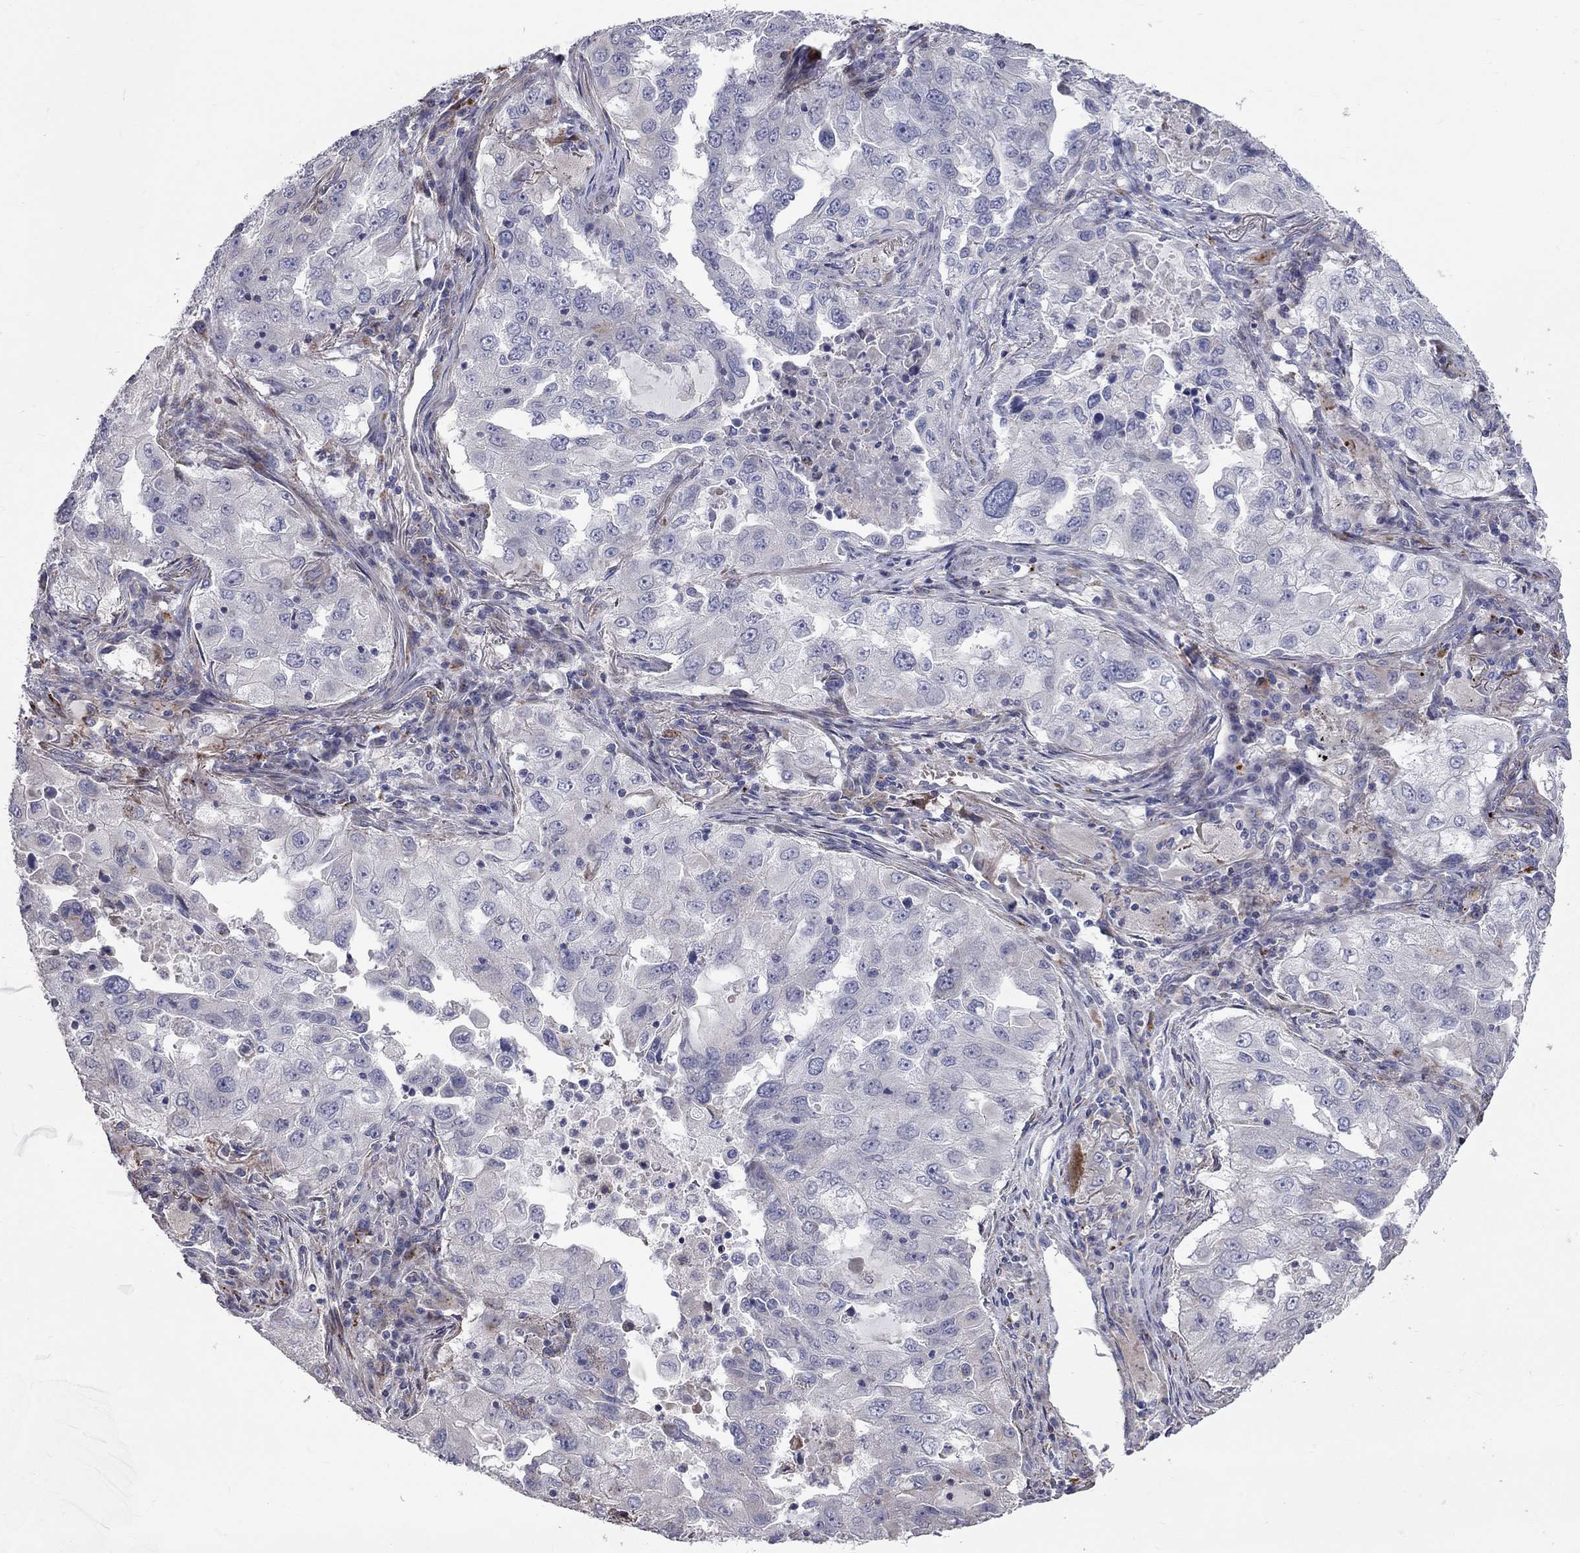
{"staining": {"intensity": "negative", "quantity": "none", "location": "none"}, "tissue": "lung cancer", "cell_type": "Tumor cells", "image_type": "cancer", "snomed": [{"axis": "morphology", "description": "Adenocarcinoma, NOS"}, {"axis": "topography", "description": "Lung"}], "caption": "Immunohistochemistry (IHC) of adenocarcinoma (lung) demonstrates no expression in tumor cells.", "gene": "KANSL1L", "patient": {"sex": "female", "age": 61}}